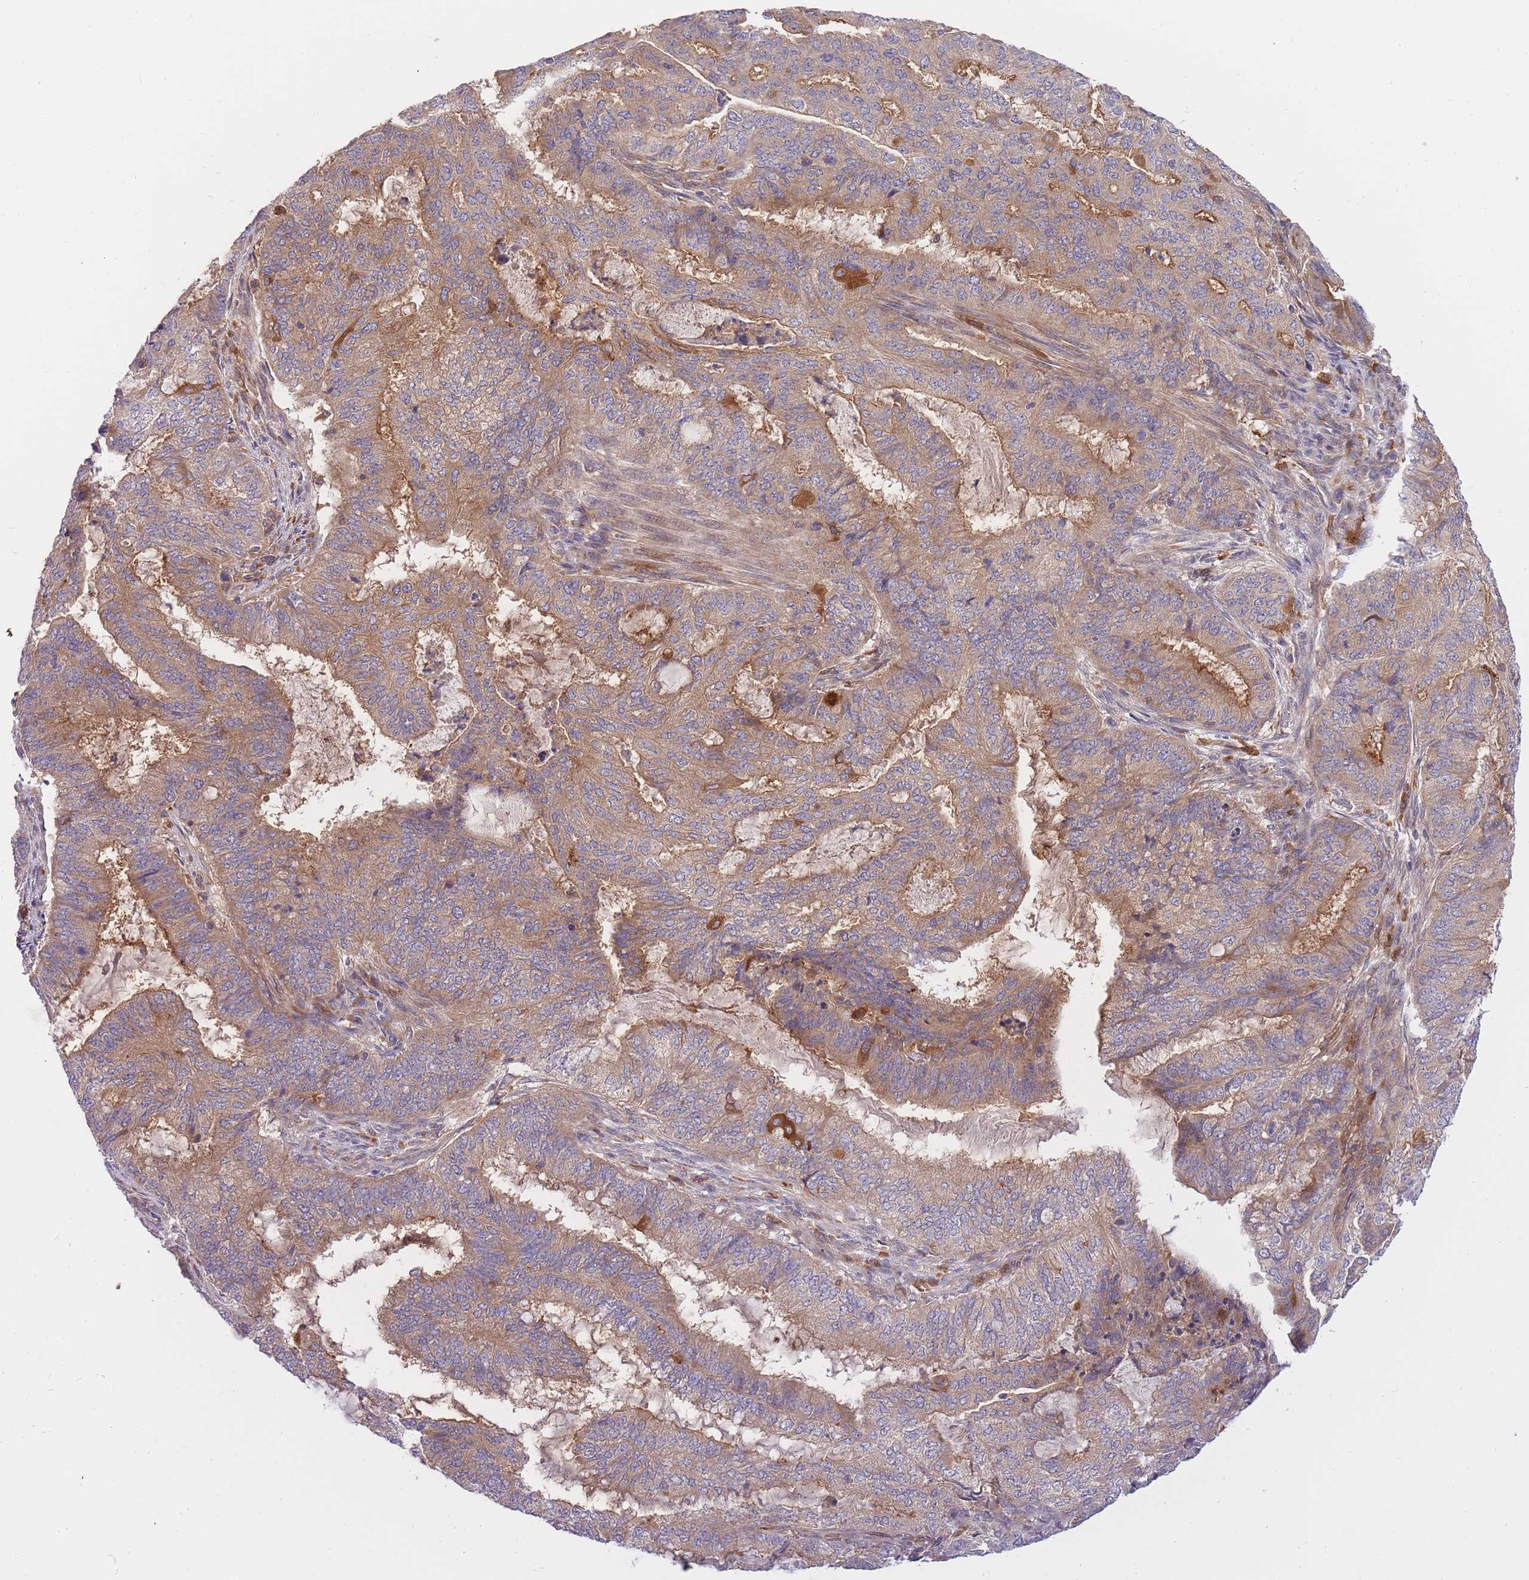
{"staining": {"intensity": "moderate", "quantity": "25%-75%", "location": "cytoplasmic/membranous"}, "tissue": "endometrial cancer", "cell_type": "Tumor cells", "image_type": "cancer", "snomed": [{"axis": "morphology", "description": "Adenocarcinoma, NOS"}, {"axis": "topography", "description": "Endometrium"}], "caption": "Endometrial adenocarcinoma stained with DAB immunohistochemistry (IHC) demonstrates medium levels of moderate cytoplasmic/membranous positivity in about 25%-75% of tumor cells.", "gene": "CRYGN", "patient": {"sex": "female", "age": 51}}